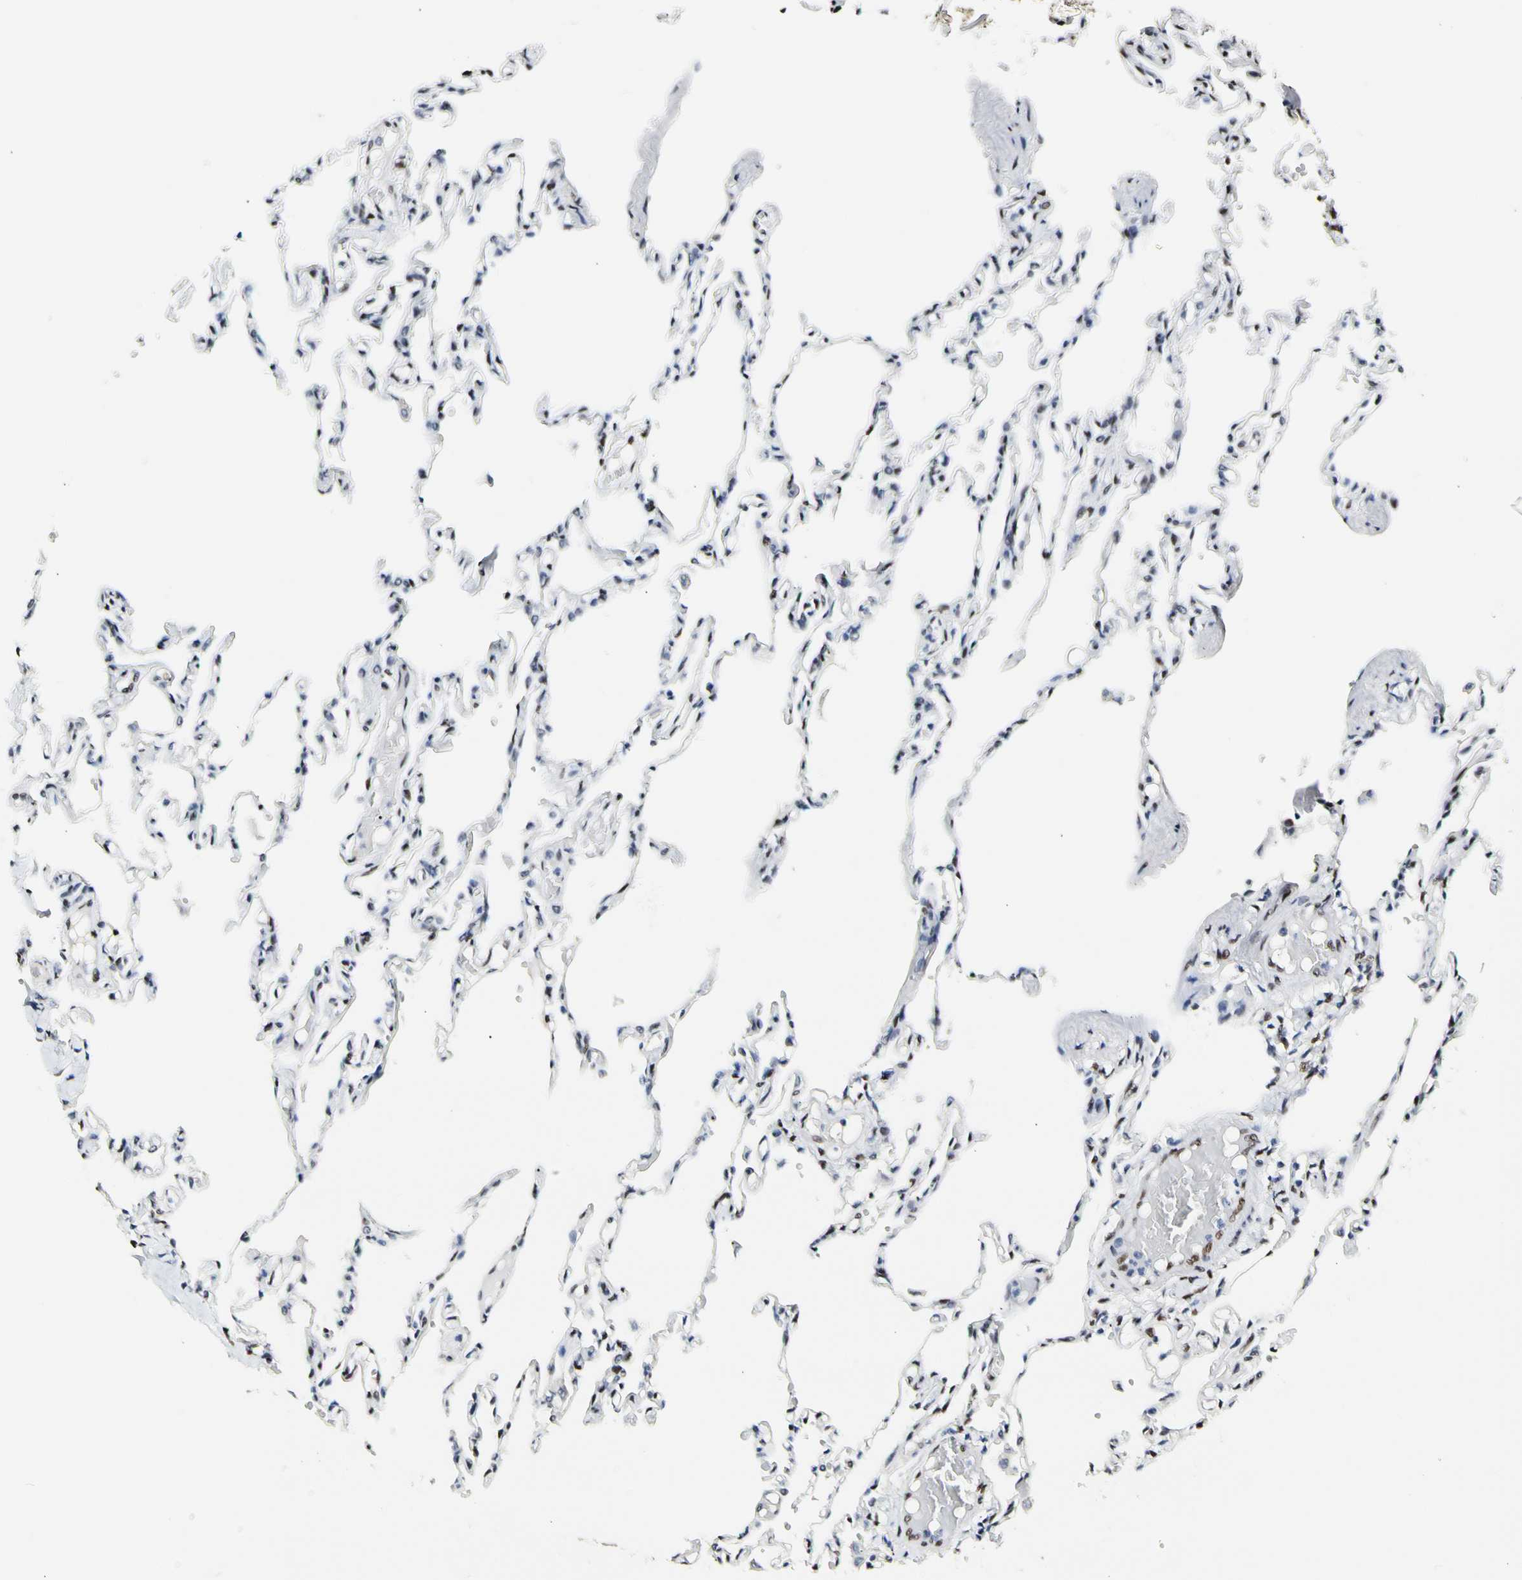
{"staining": {"intensity": "weak", "quantity": "<25%", "location": "nuclear"}, "tissue": "lung", "cell_type": "Alveolar cells", "image_type": "normal", "snomed": [{"axis": "morphology", "description": "Normal tissue, NOS"}, {"axis": "topography", "description": "Lung"}], "caption": "A high-resolution micrograph shows immunohistochemistry (IHC) staining of unremarkable lung, which shows no significant positivity in alveolar cells.", "gene": "NFIA", "patient": {"sex": "male", "age": 21}}